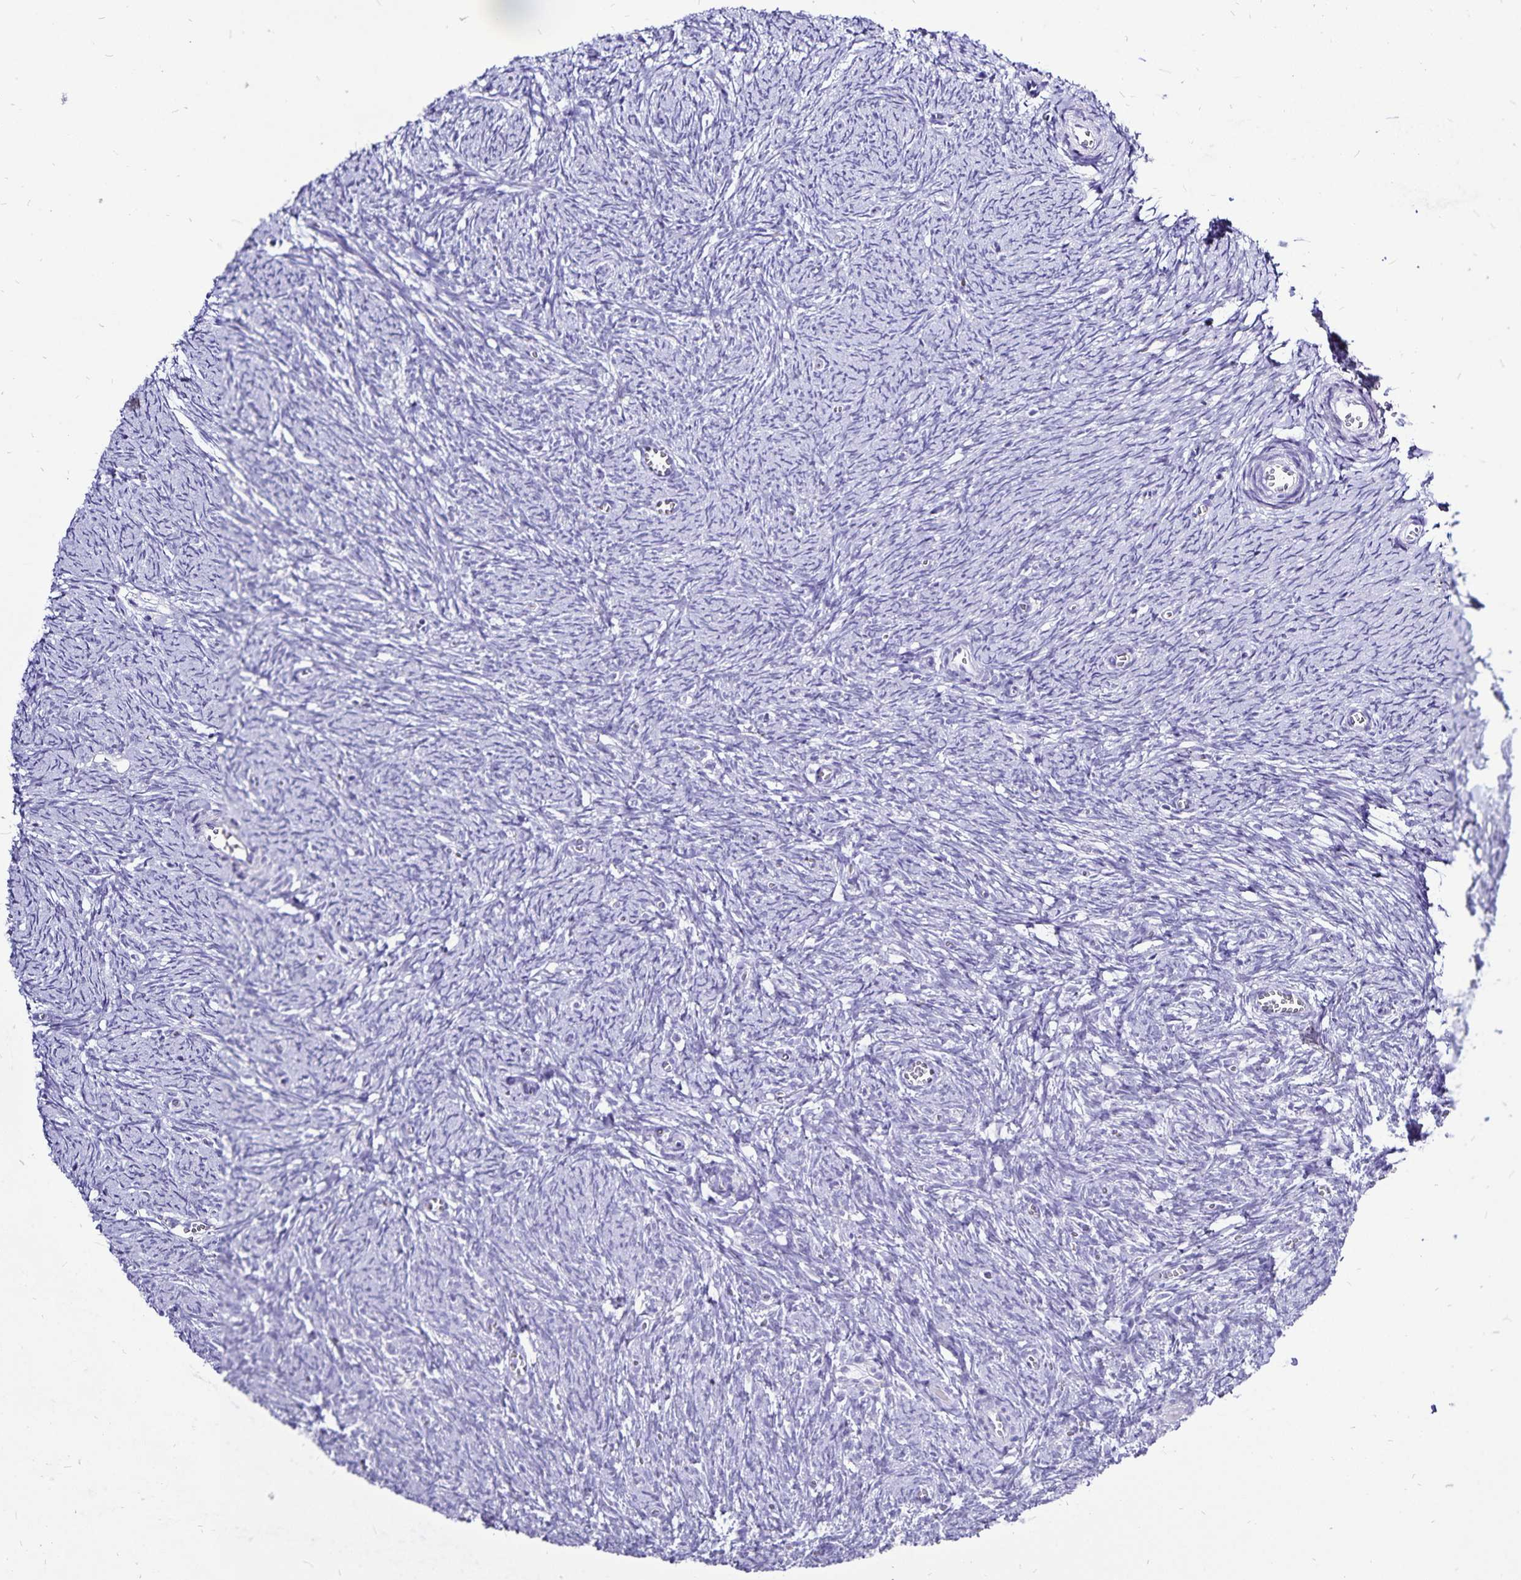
{"staining": {"intensity": "negative", "quantity": "none", "location": "none"}, "tissue": "ovary", "cell_type": "Follicle cells", "image_type": "normal", "snomed": [{"axis": "morphology", "description": "Normal tissue, NOS"}, {"axis": "topography", "description": "Ovary"}], "caption": "An IHC histopathology image of benign ovary is shown. There is no staining in follicle cells of ovary. (DAB immunohistochemistry (IHC) with hematoxylin counter stain).", "gene": "PLAC1", "patient": {"sex": "female", "age": 41}}